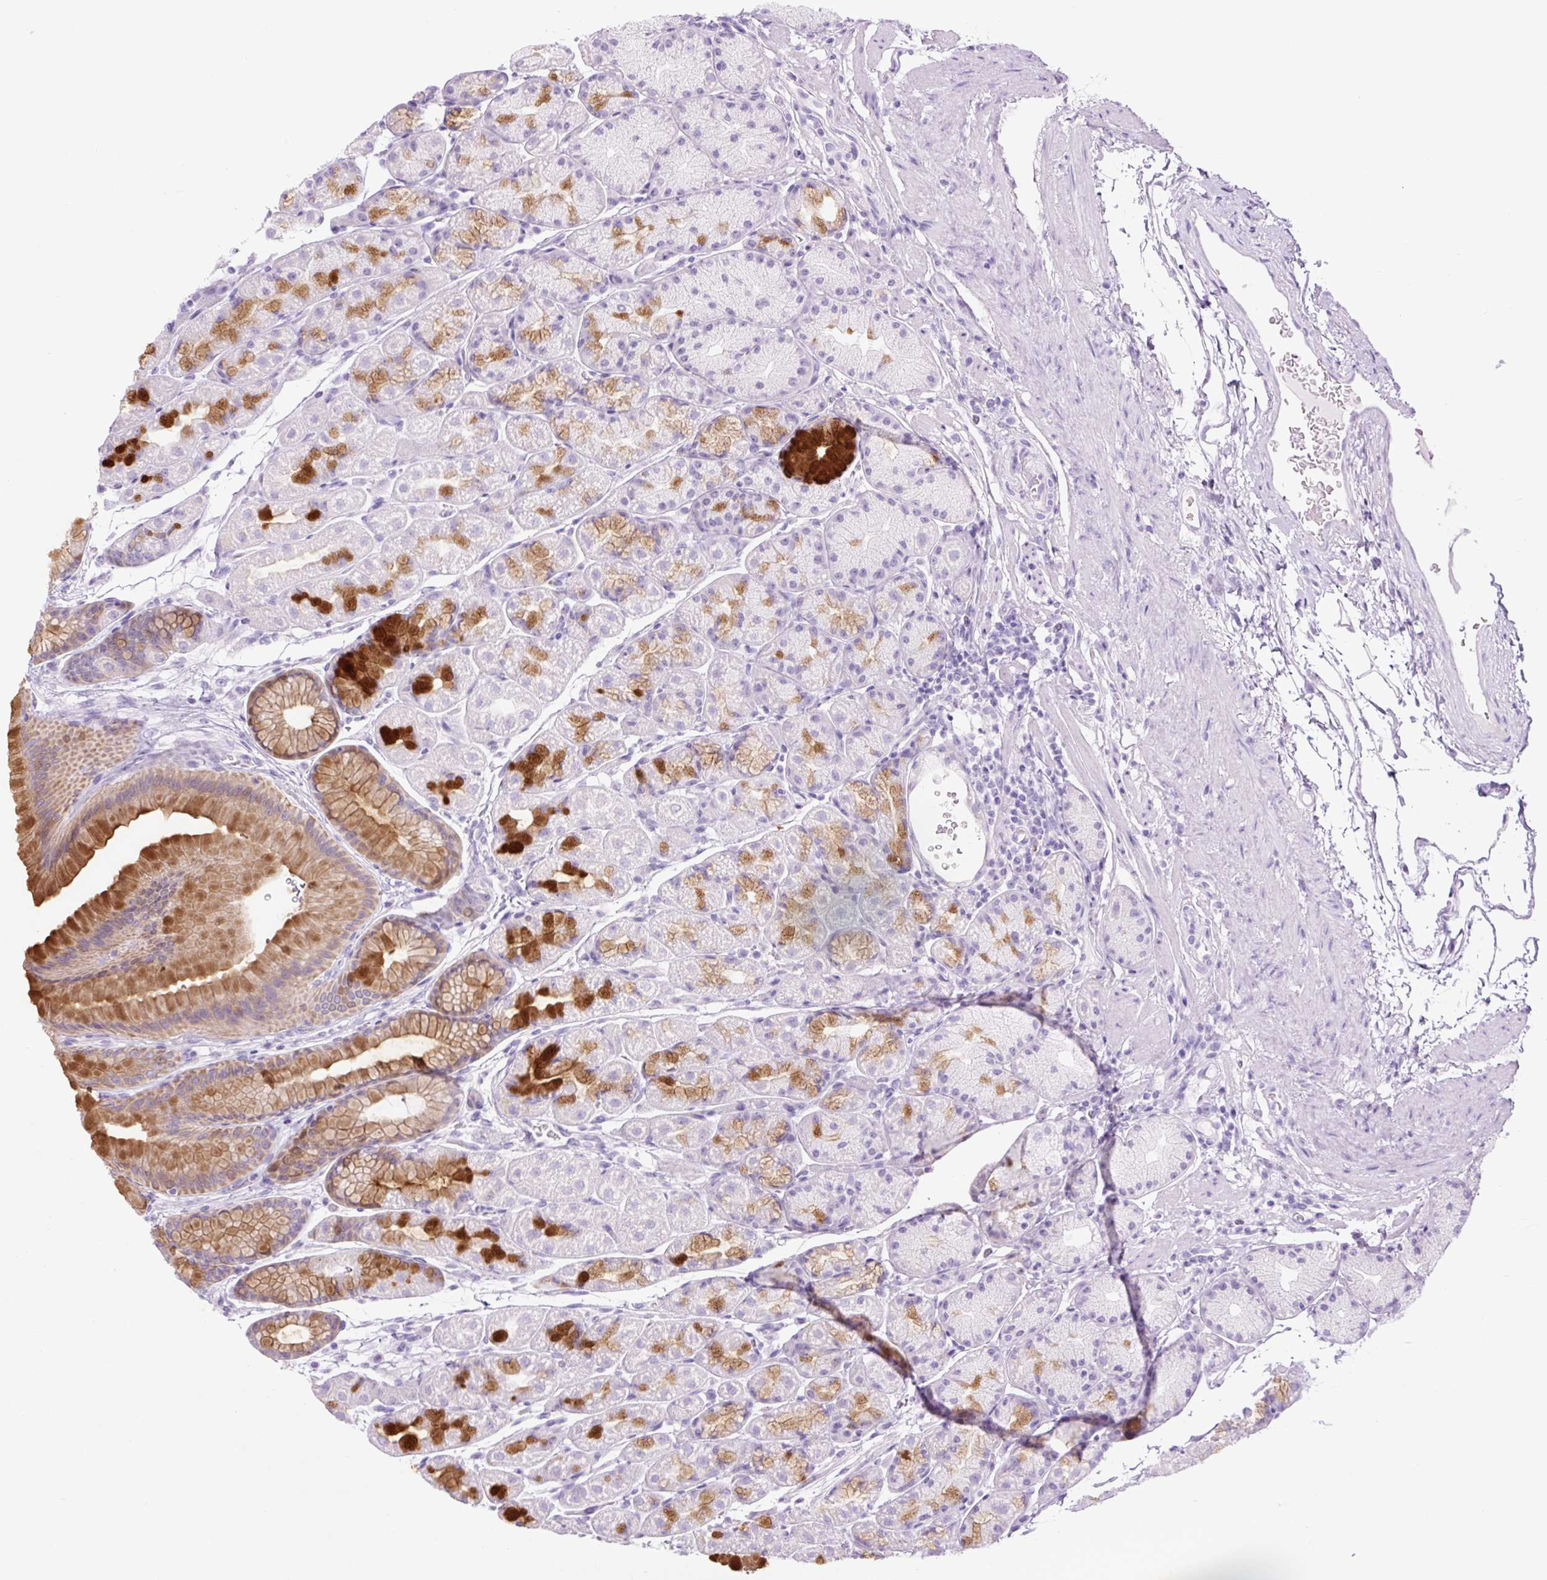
{"staining": {"intensity": "strong", "quantity": "25%-75%", "location": "cytoplasmic/membranous"}, "tissue": "stomach", "cell_type": "Glandular cells", "image_type": "normal", "snomed": [{"axis": "morphology", "description": "Normal tissue, NOS"}, {"axis": "topography", "description": "Stomach, lower"}], "caption": "Stomach stained for a protein (brown) demonstrates strong cytoplasmic/membranous positive positivity in approximately 25%-75% of glandular cells.", "gene": "TFF2", "patient": {"sex": "male", "age": 67}}